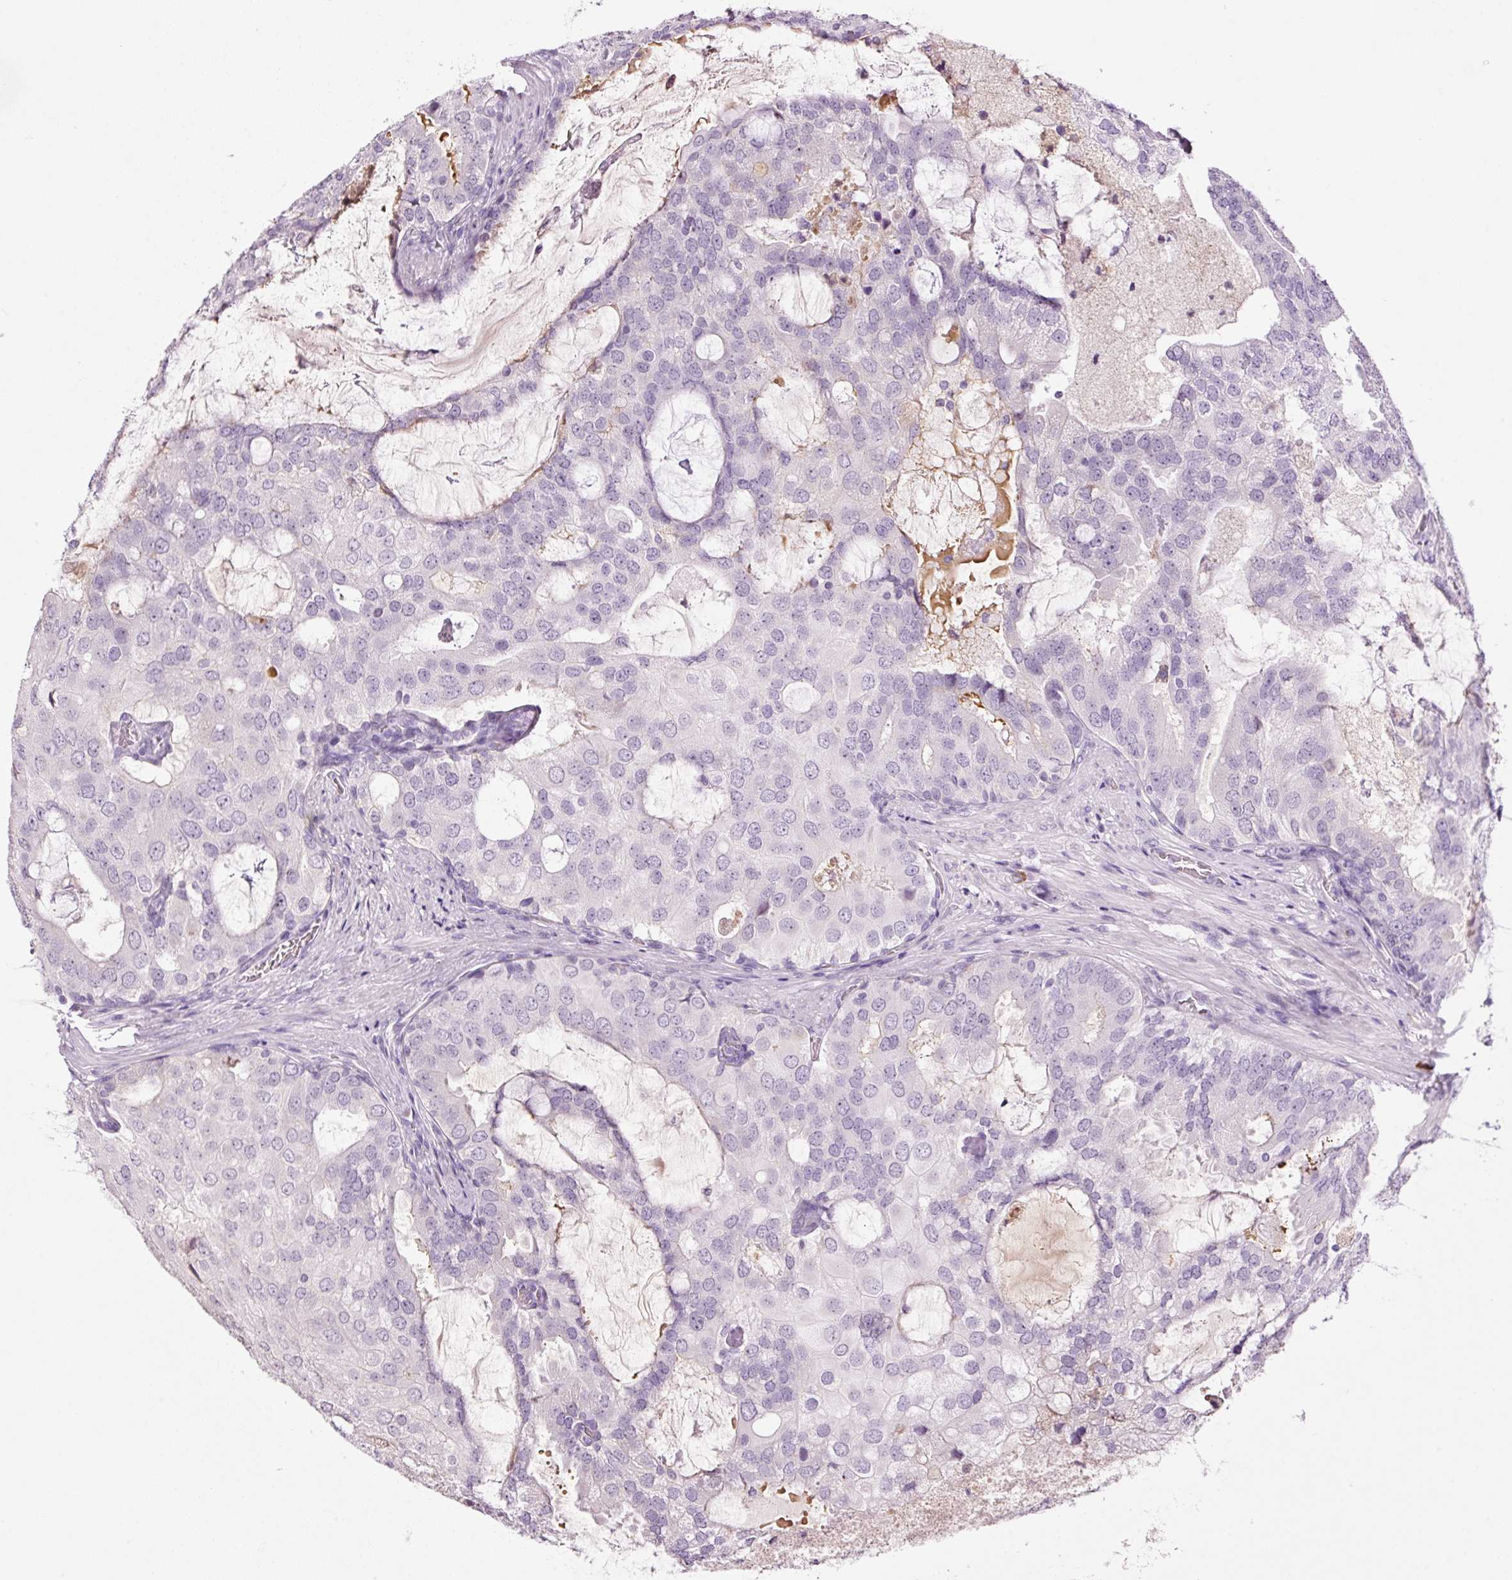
{"staining": {"intensity": "negative", "quantity": "none", "location": "none"}, "tissue": "prostate cancer", "cell_type": "Tumor cells", "image_type": "cancer", "snomed": [{"axis": "morphology", "description": "Adenocarcinoma, High grade"}, {"axis": "topography", "description": "Prostate"}], "caption": "This is an immunohistochemistry (IHC) image of prostate adenocarcinoma (high-grade). There is no positivity in tumor cells.", "gene": "KLF1", "patient": {"sex": "male", "age": 55}}